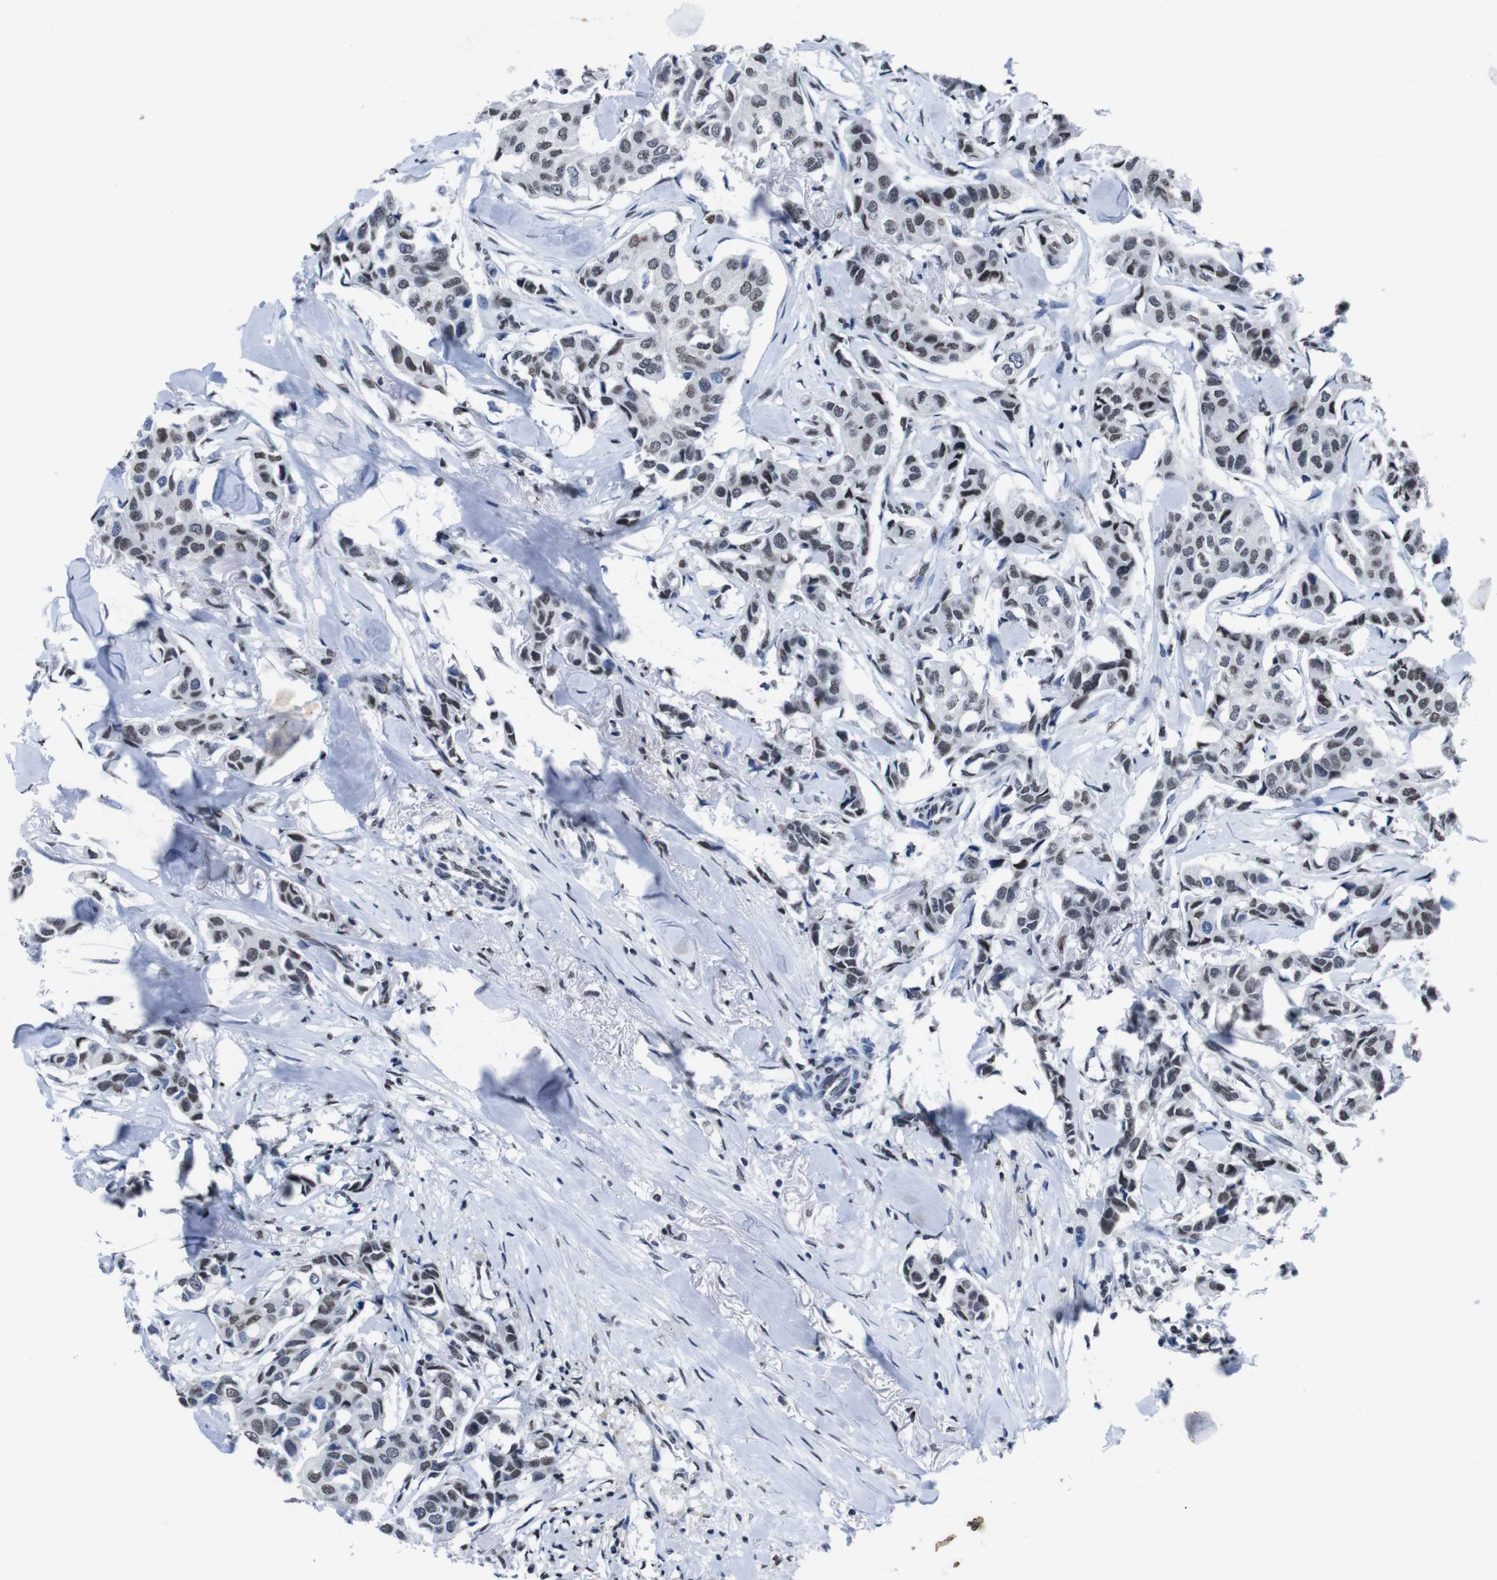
{"staining": {"intensity": "moderate", "quantity": ">75%", "location": "nuclear"}, "tissue": "breast cancer", "cell_type": "Tumor cells", "image_type": "cancer", "snomed": [{"axis": "morphology", "description": "Duct carcinoma"}, {"axis": "topography", "description": "Breast"}], "caption": "This micrograph demonstrates IHC staining of invasive ductal carcinoma (breast), with medium moderate nuclear staining in approximately >75% of tumor cells.", "gene": "PIP4P2", "patient": {"sex": "female", "age": 80}}